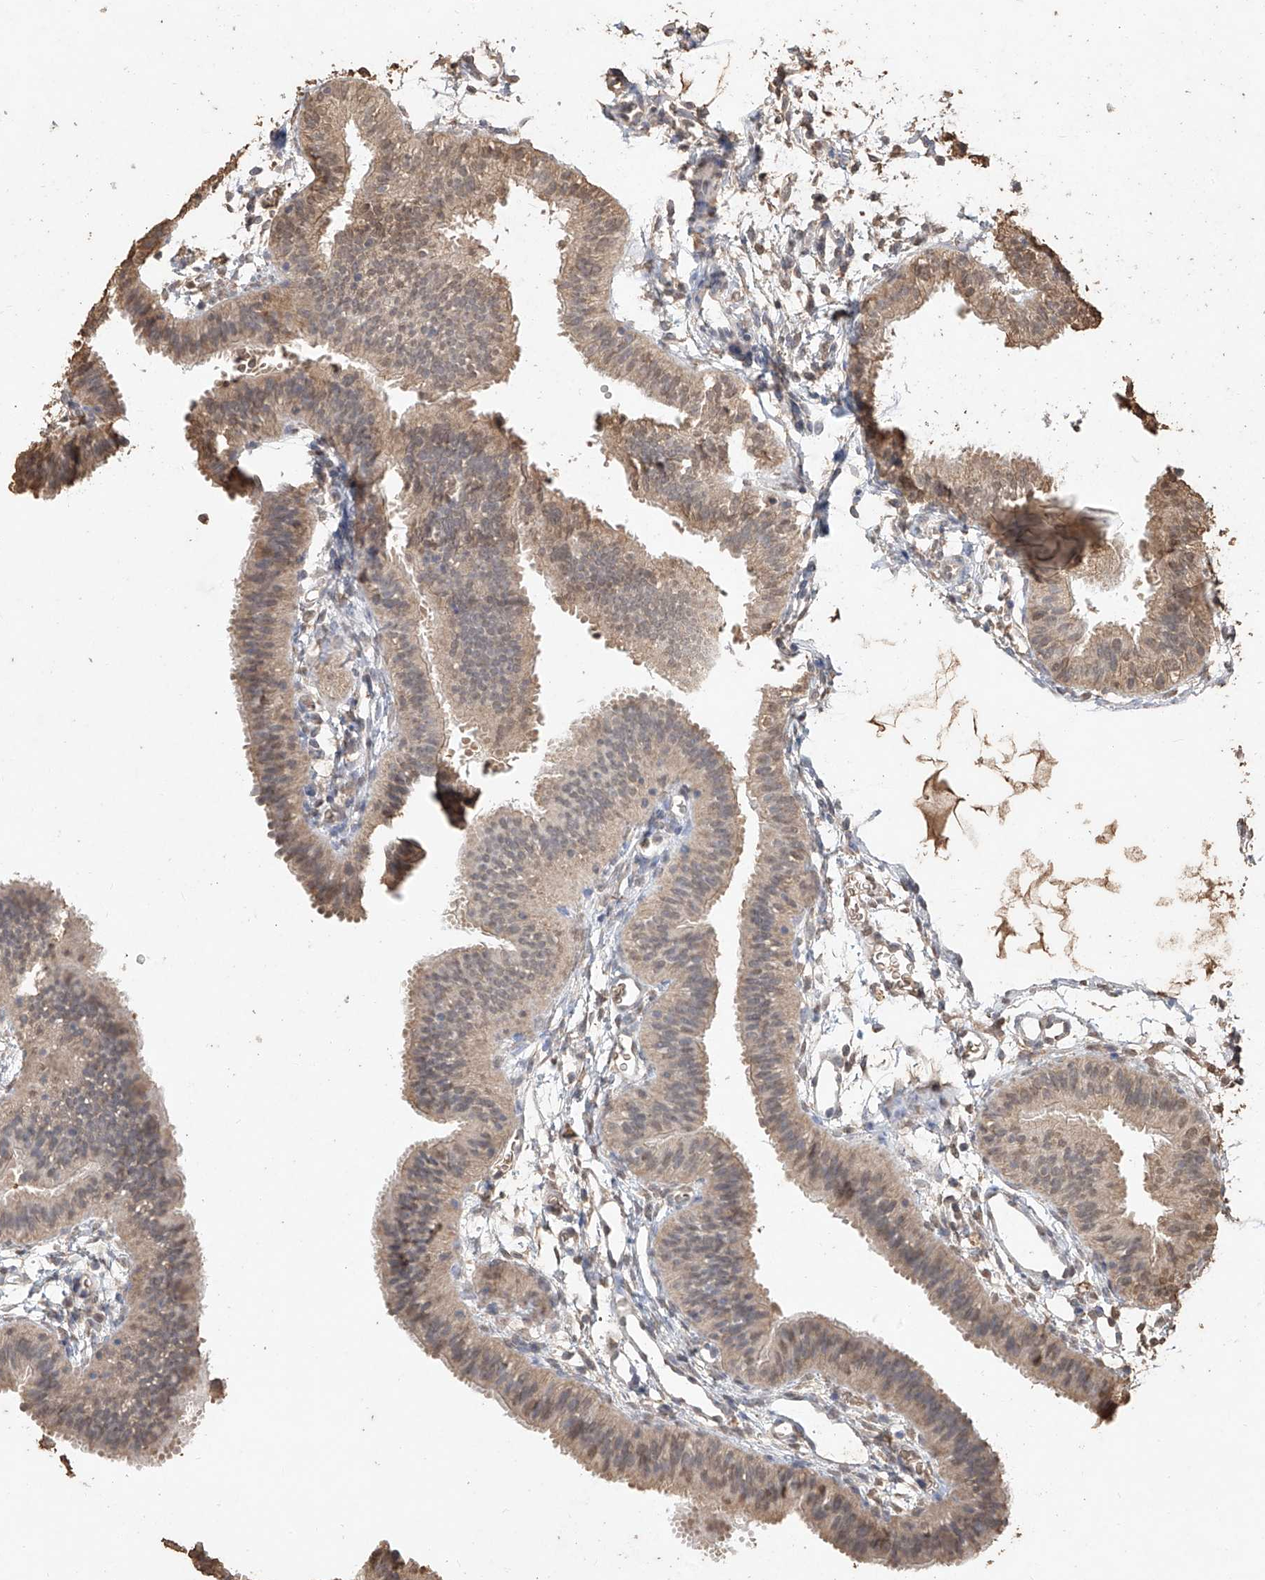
{"staining": {"intensity": "moderate", "quantity": "25%-75%", "location": "cytoplasmic/membranous"}, "tissue": "fallopian tube", "cell_type": "Glandular cells", "image_type": "normal", "snomed": [{"axis": "morphology", "description": "Normal tissue, NOS"}, {"axis": "topography", "description": "Fallopian tube"}], "caption": "This micrograph reveals IHC staining of unremarkable human fallopian tube, with medium moderate cytoplasmic/membranous positivity in approximately 25%-75% of glandular cells.", "gene": "ELOVL1", "patient": {"sex": "female", "age": 35}}